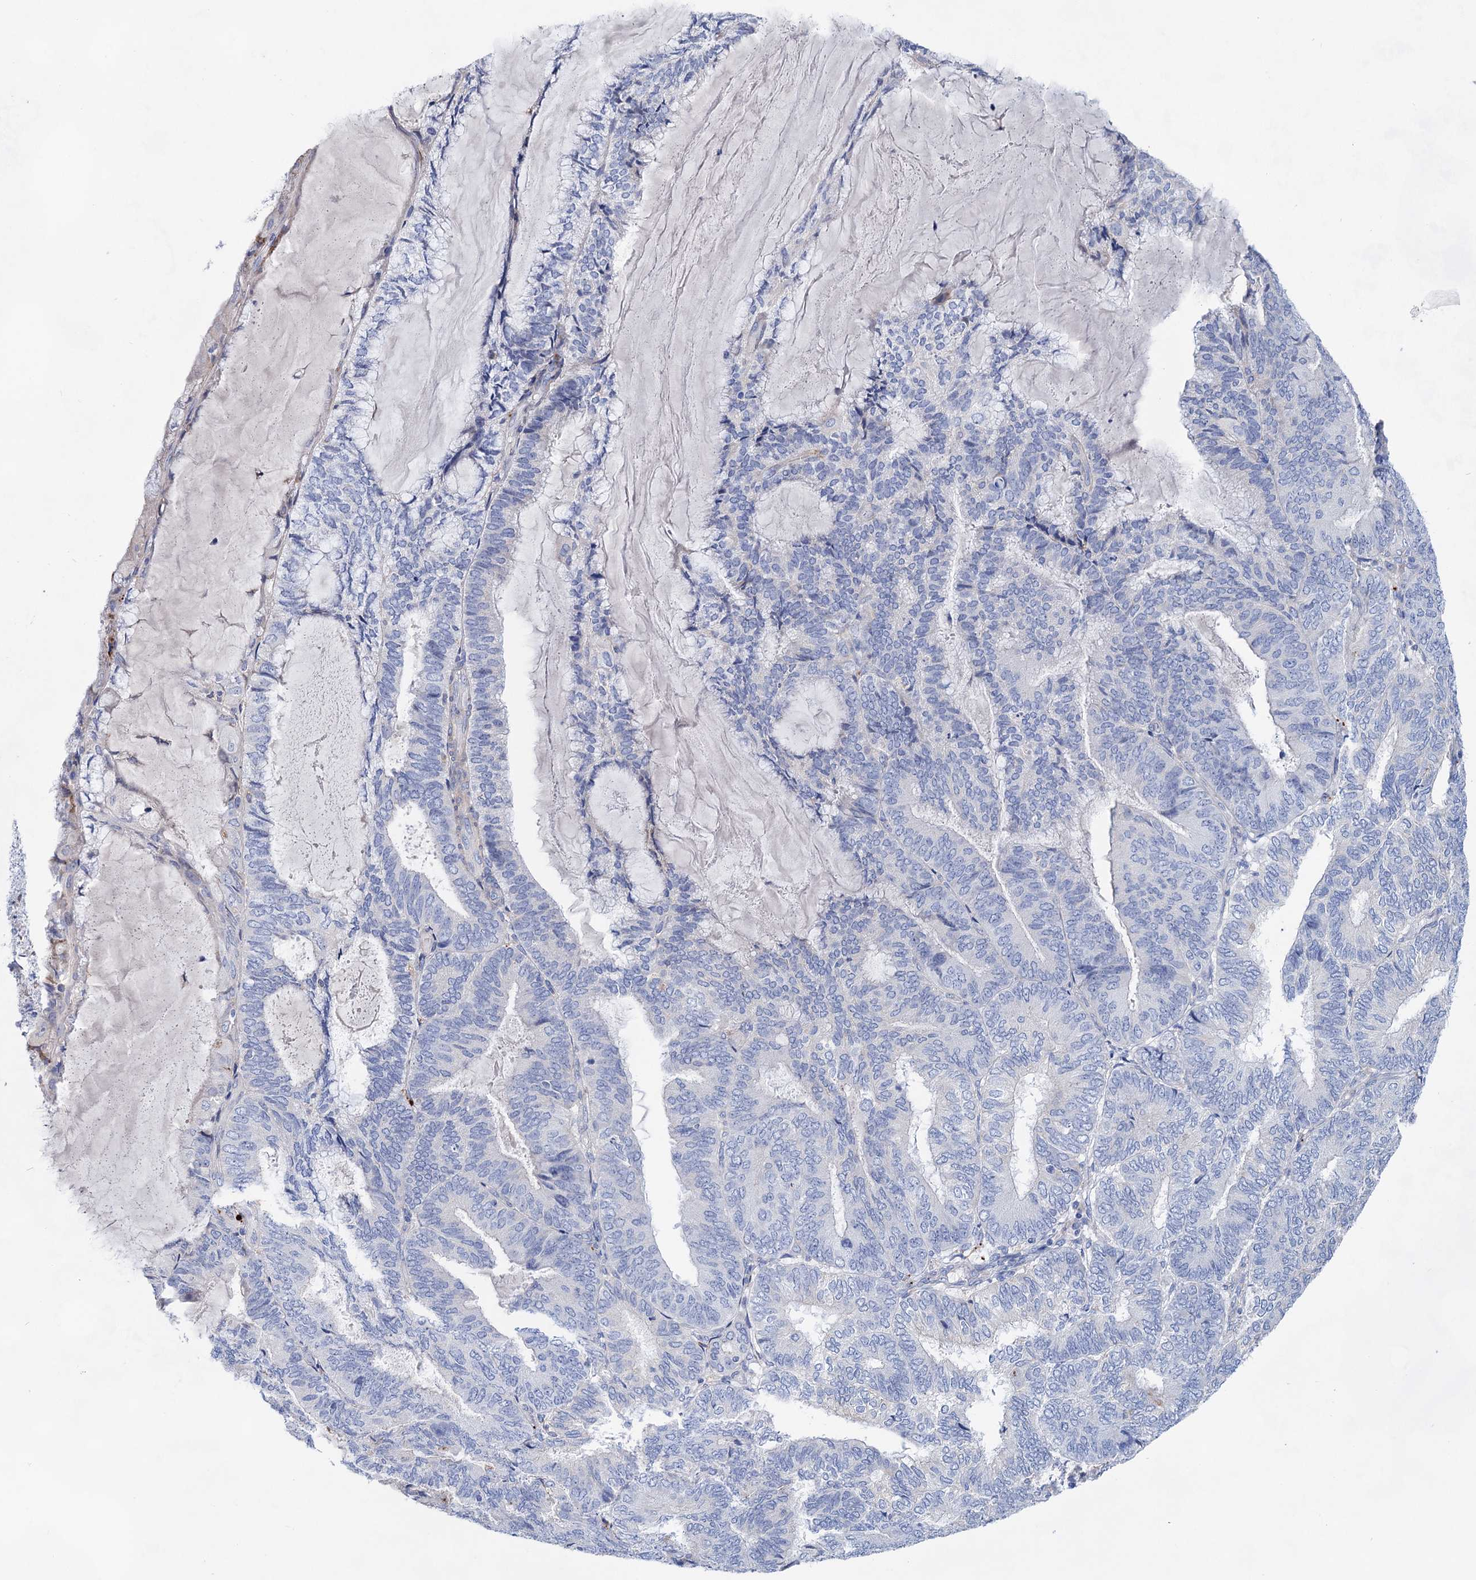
{"staining": {"intensity": "negative", "quantity": "none", "location": "none"}, "tissue": "endometrial cancer", "cell_type": "Tumor cells", "image_type": "cancer", "snomed": [{"axis": "morphology", "description": "Adenocarcinoma, NOS"}, {"axis": "topography", "description": "Endometrium"}], "caption": "Tumor cells show no significant protein staining in endometrial cancer (adenocarcinoma).", "gene": "GPR155", "patient": {"sex": "female", "age": 81}}